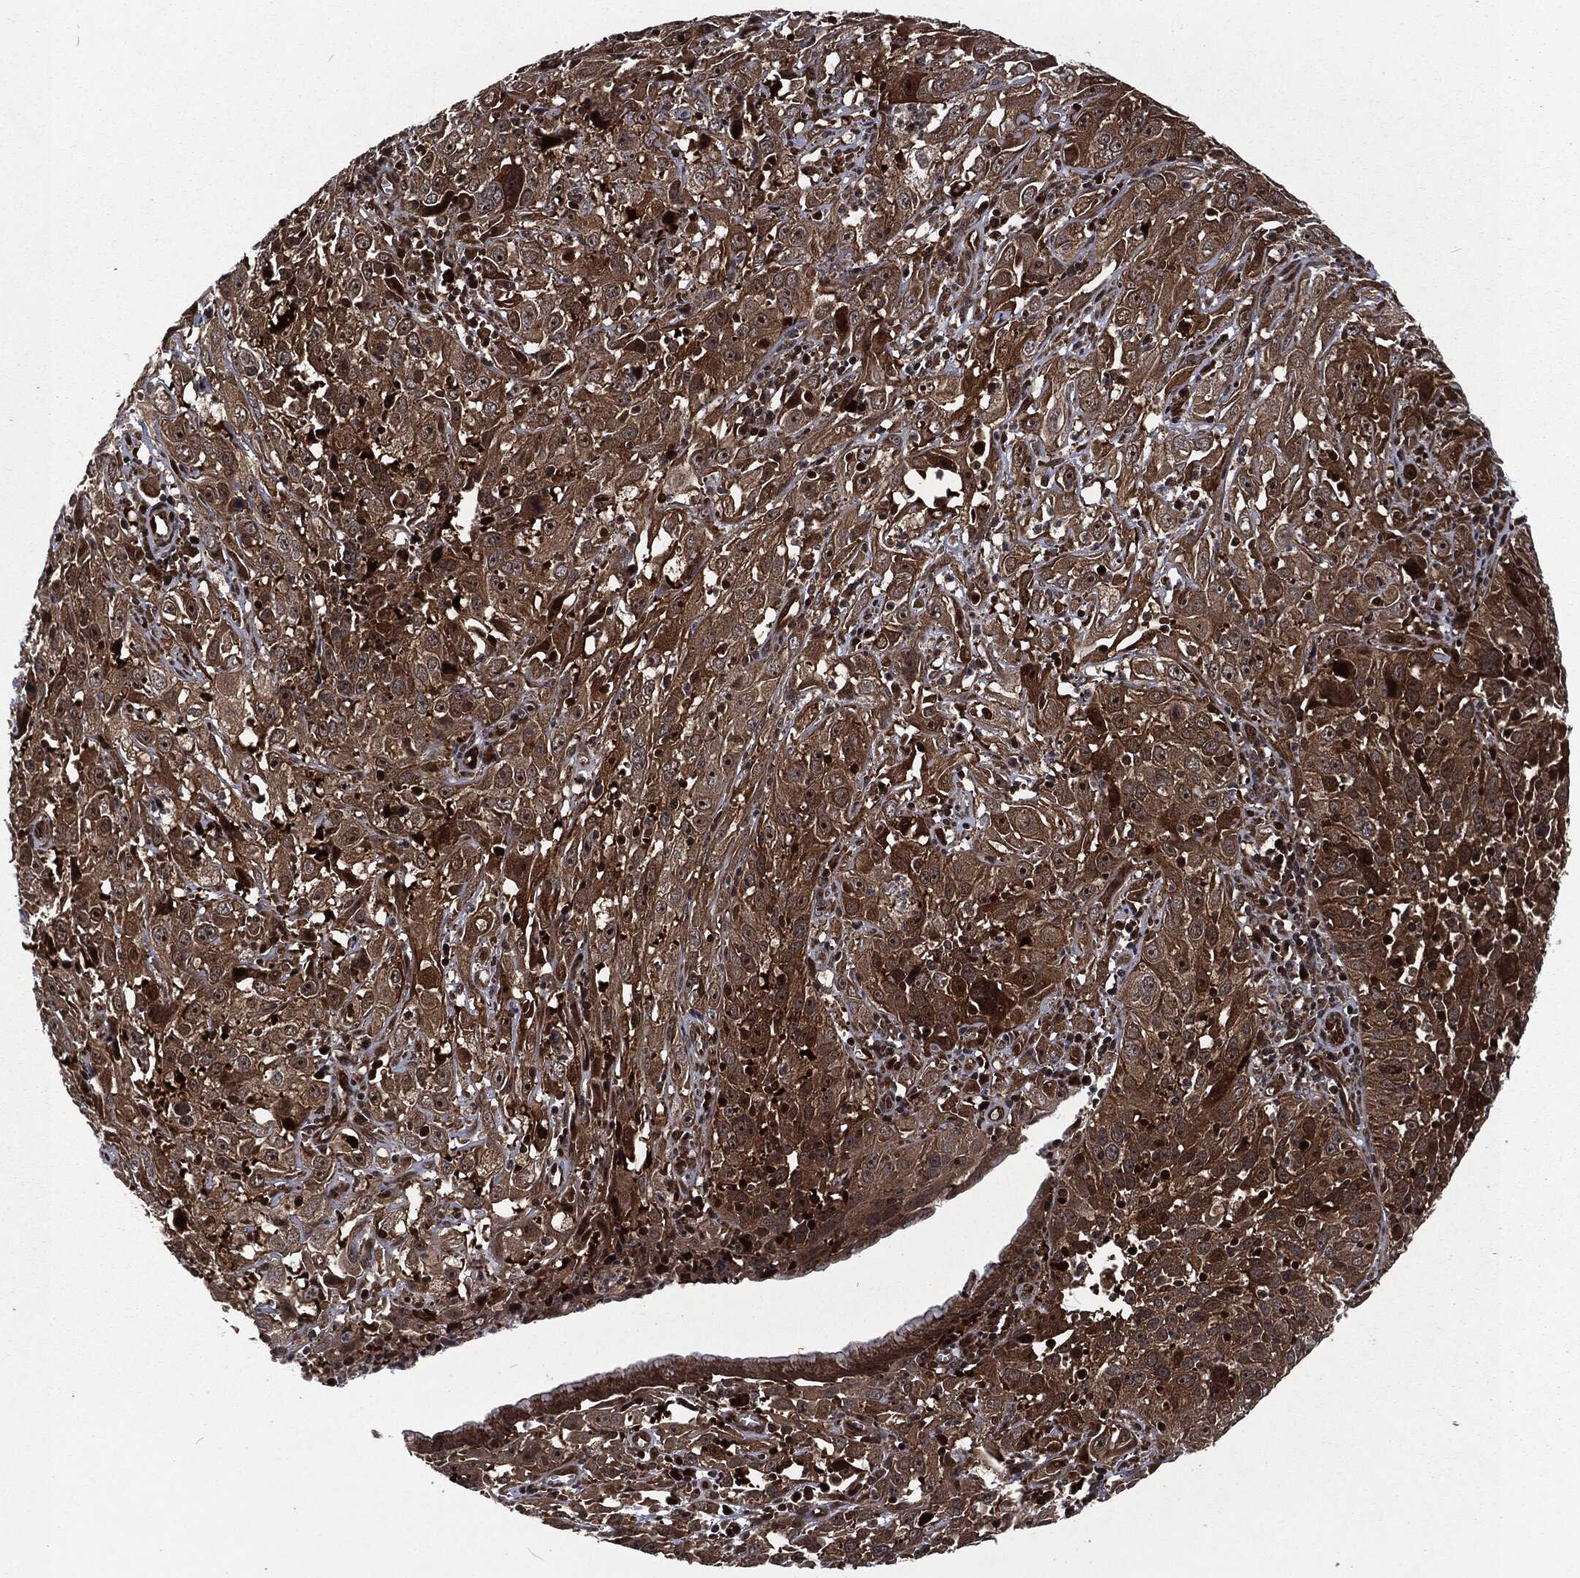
{"staining": {"intensity": "moderate", "quantity": ">75%", "location": "cytoplasmic/membranous"}, "tissue": "cervical cancer", "cell_type": "Tumor cells", "image_type": "cancer", "snomed": [{"axis": "morphology", "description": "Squamous cell carcinoma, NOS"}, {"axis": "topography", "description": "Cervix"}], "caption": "Brown immunohistochemical staining in cervical squamous cell carcinoma reveals moderate cytoplasmic/membranous staining in about >75% of tumor cells.", "gene": "CMPK2", "patient": {"sex": "female", "age": 32}}